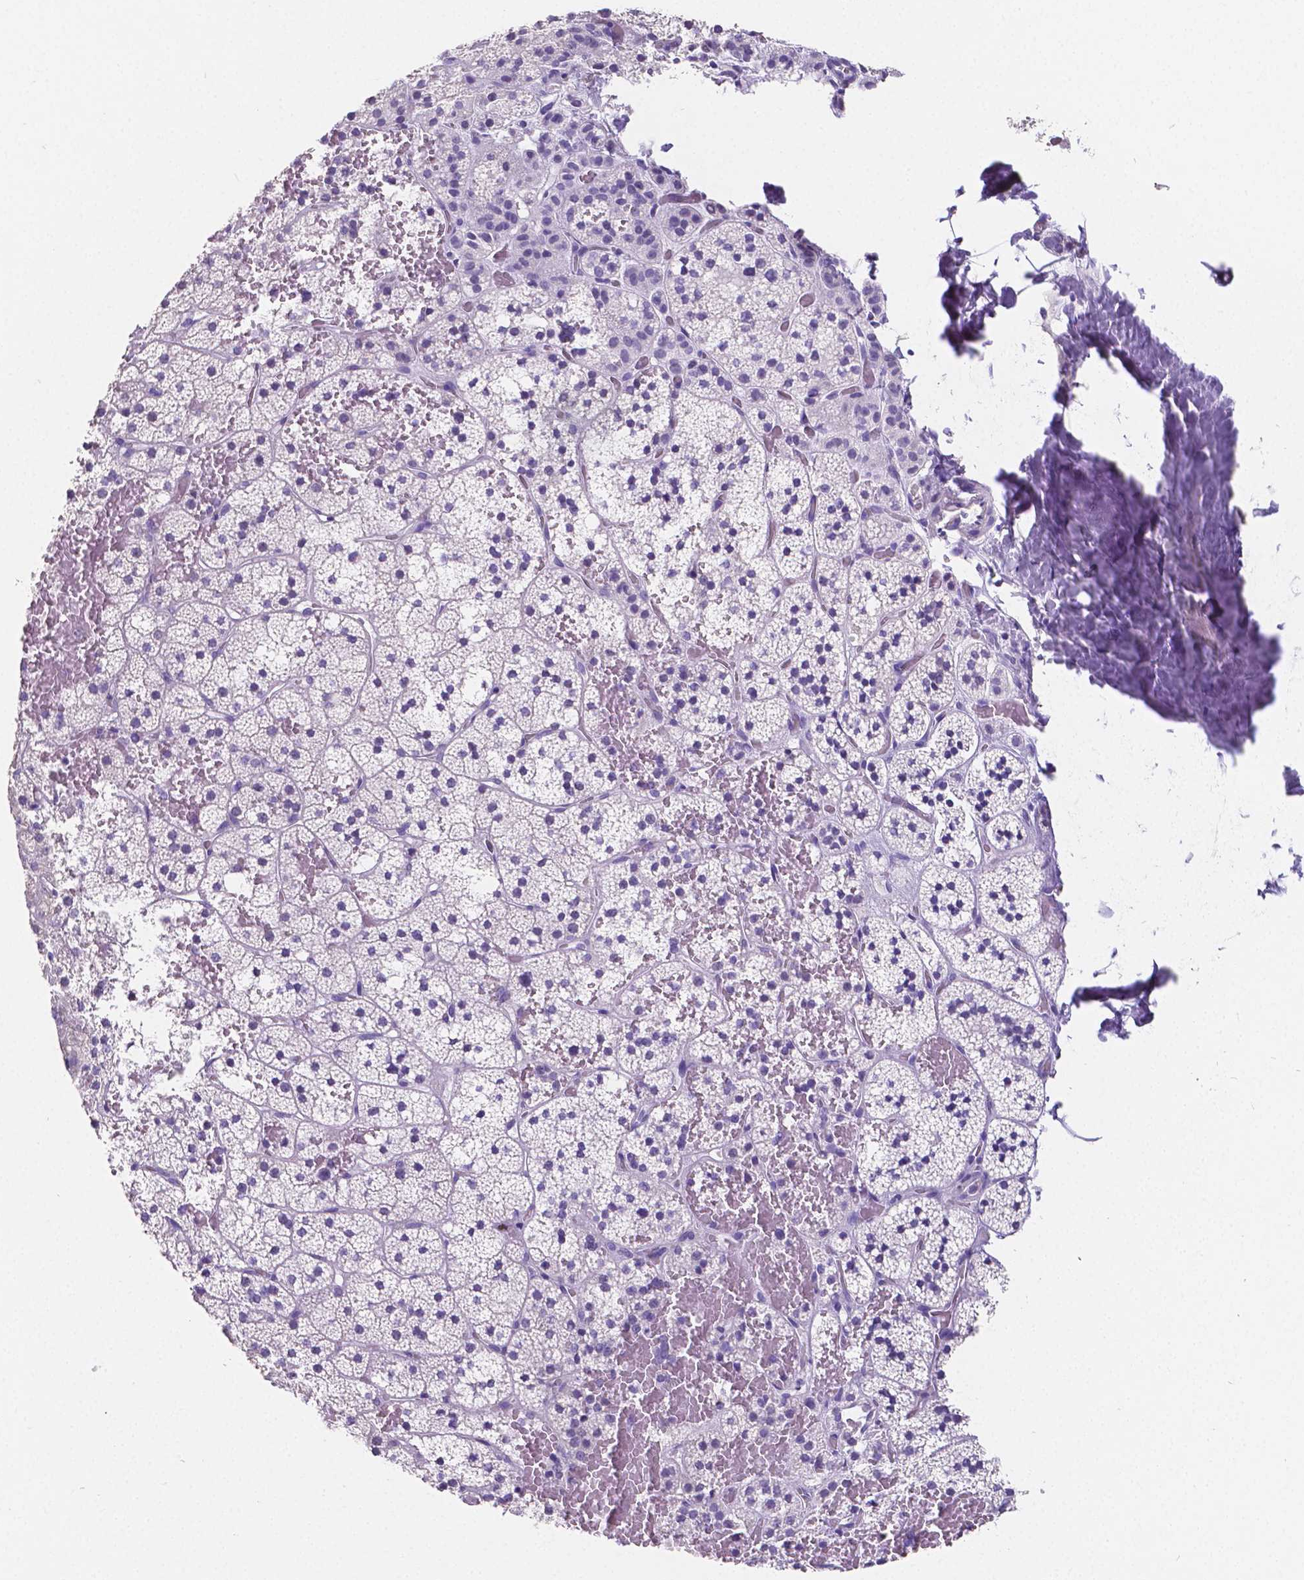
{"staining": {"intensity": "negative", "quantity": "none", "location": "none"}, "tissue": "adrenal gland", "cell_type": "Glandular cells", "image_type": "normal", "snomed": [{"axis": "morphology", "description": "Normal tissue, NOS"}, {"axis": "topography", "description": "Adrenal gland"}], "caption": "Immunohistochemistry photomicrograph of unremarkable adrenal gland: adrenal gland stained with DAB exhibits no significant protein positivity in glandular cells.", "gene": "SATB2", "patient": {"sex": "male", "age": 53}}